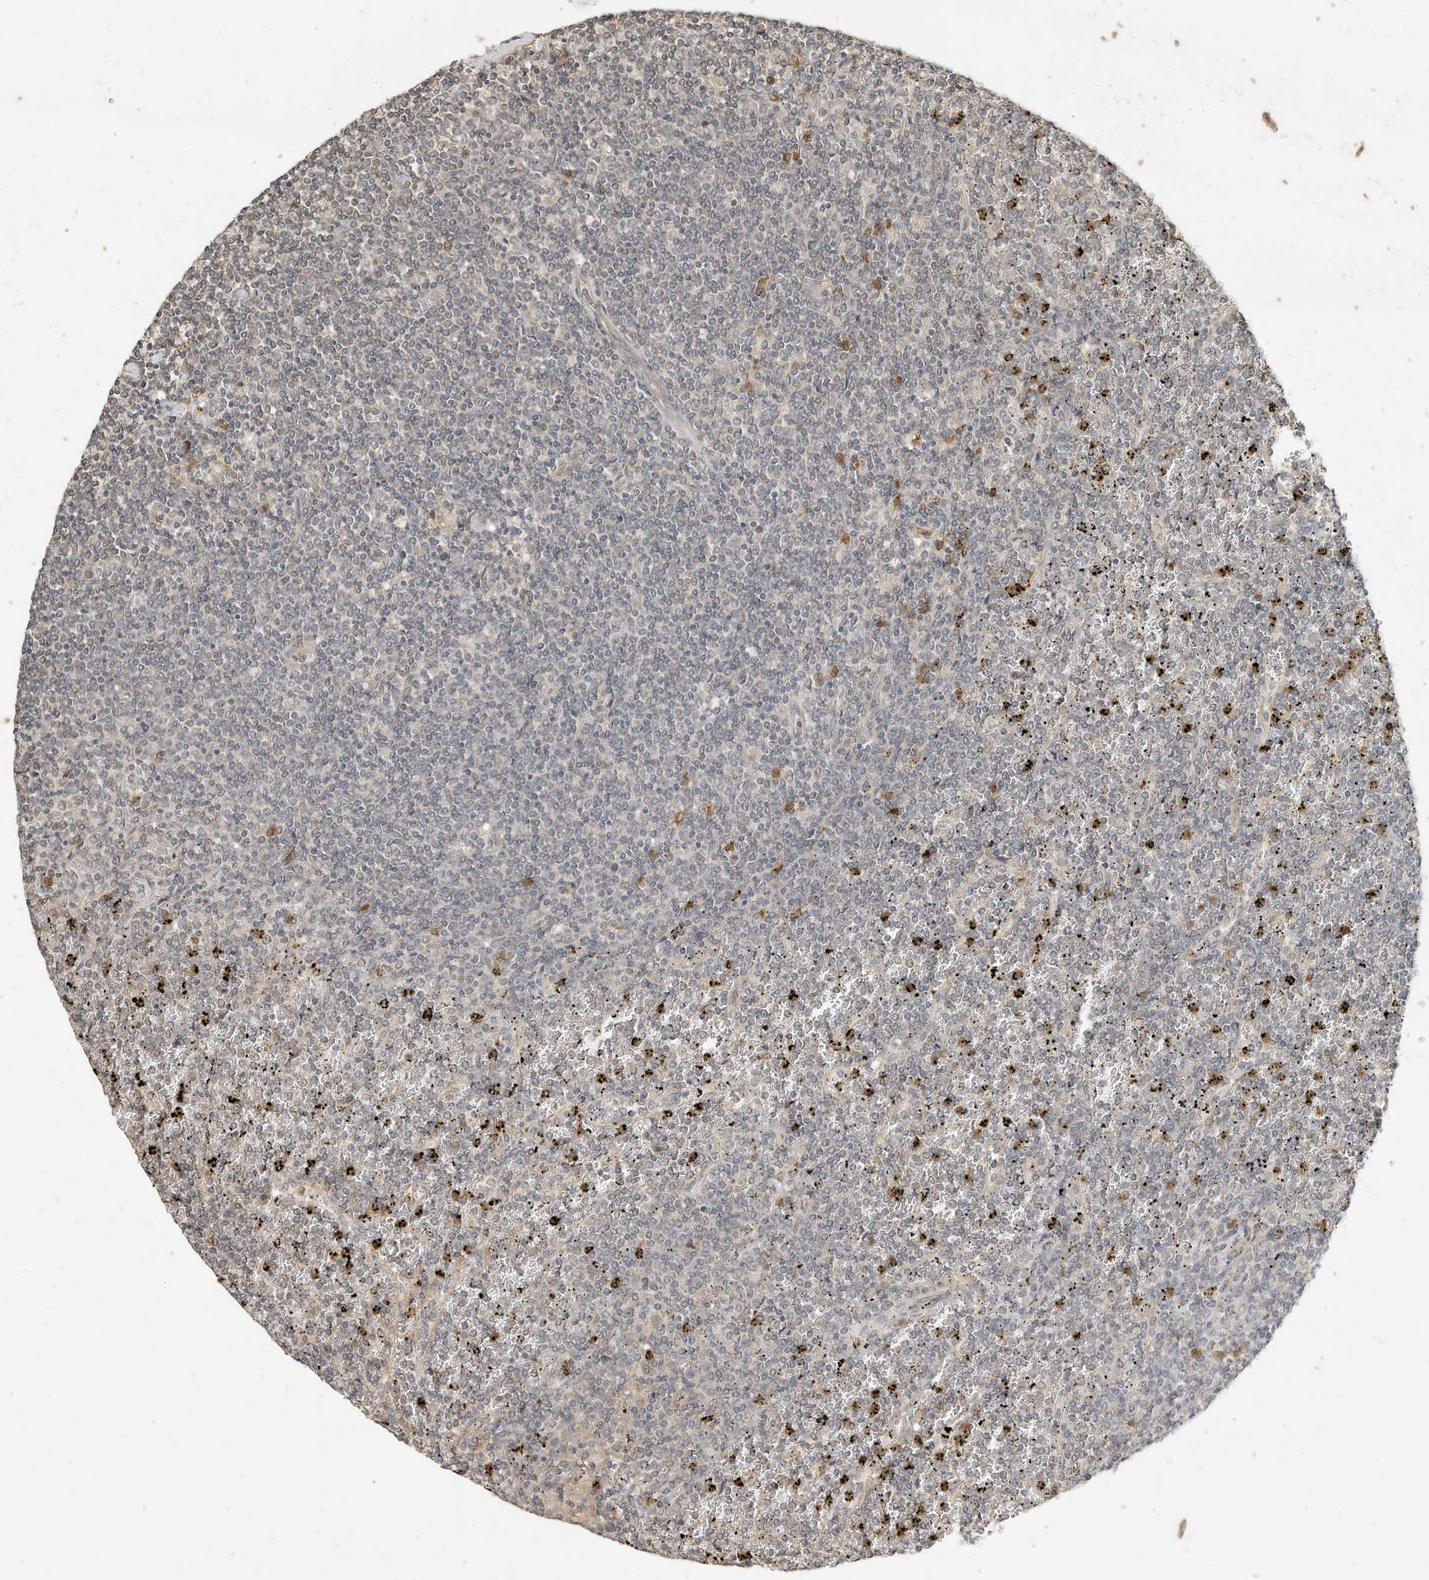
{"staining": {"intensity": "negative", "quantity": "none", "location": "none"}, "tissue": "lymphoma", "cell_type": "Tumor cells", "image_type": "cancer", "snomed": [{"axis": "morphology", "description": "Malignant lymphoma, non-Hodgkin's type, Low grade"}, {"axis": "topography", "description": "Spleen"}], "caption": "Malignant lymphoma, non-Hodgkin's type (low-grade) stained for a protein using immunohistochemistry (IHC) reveals no expression tumor cells.", "gene": "OFD1", "patient": {"sex": "female", "age": 19}}